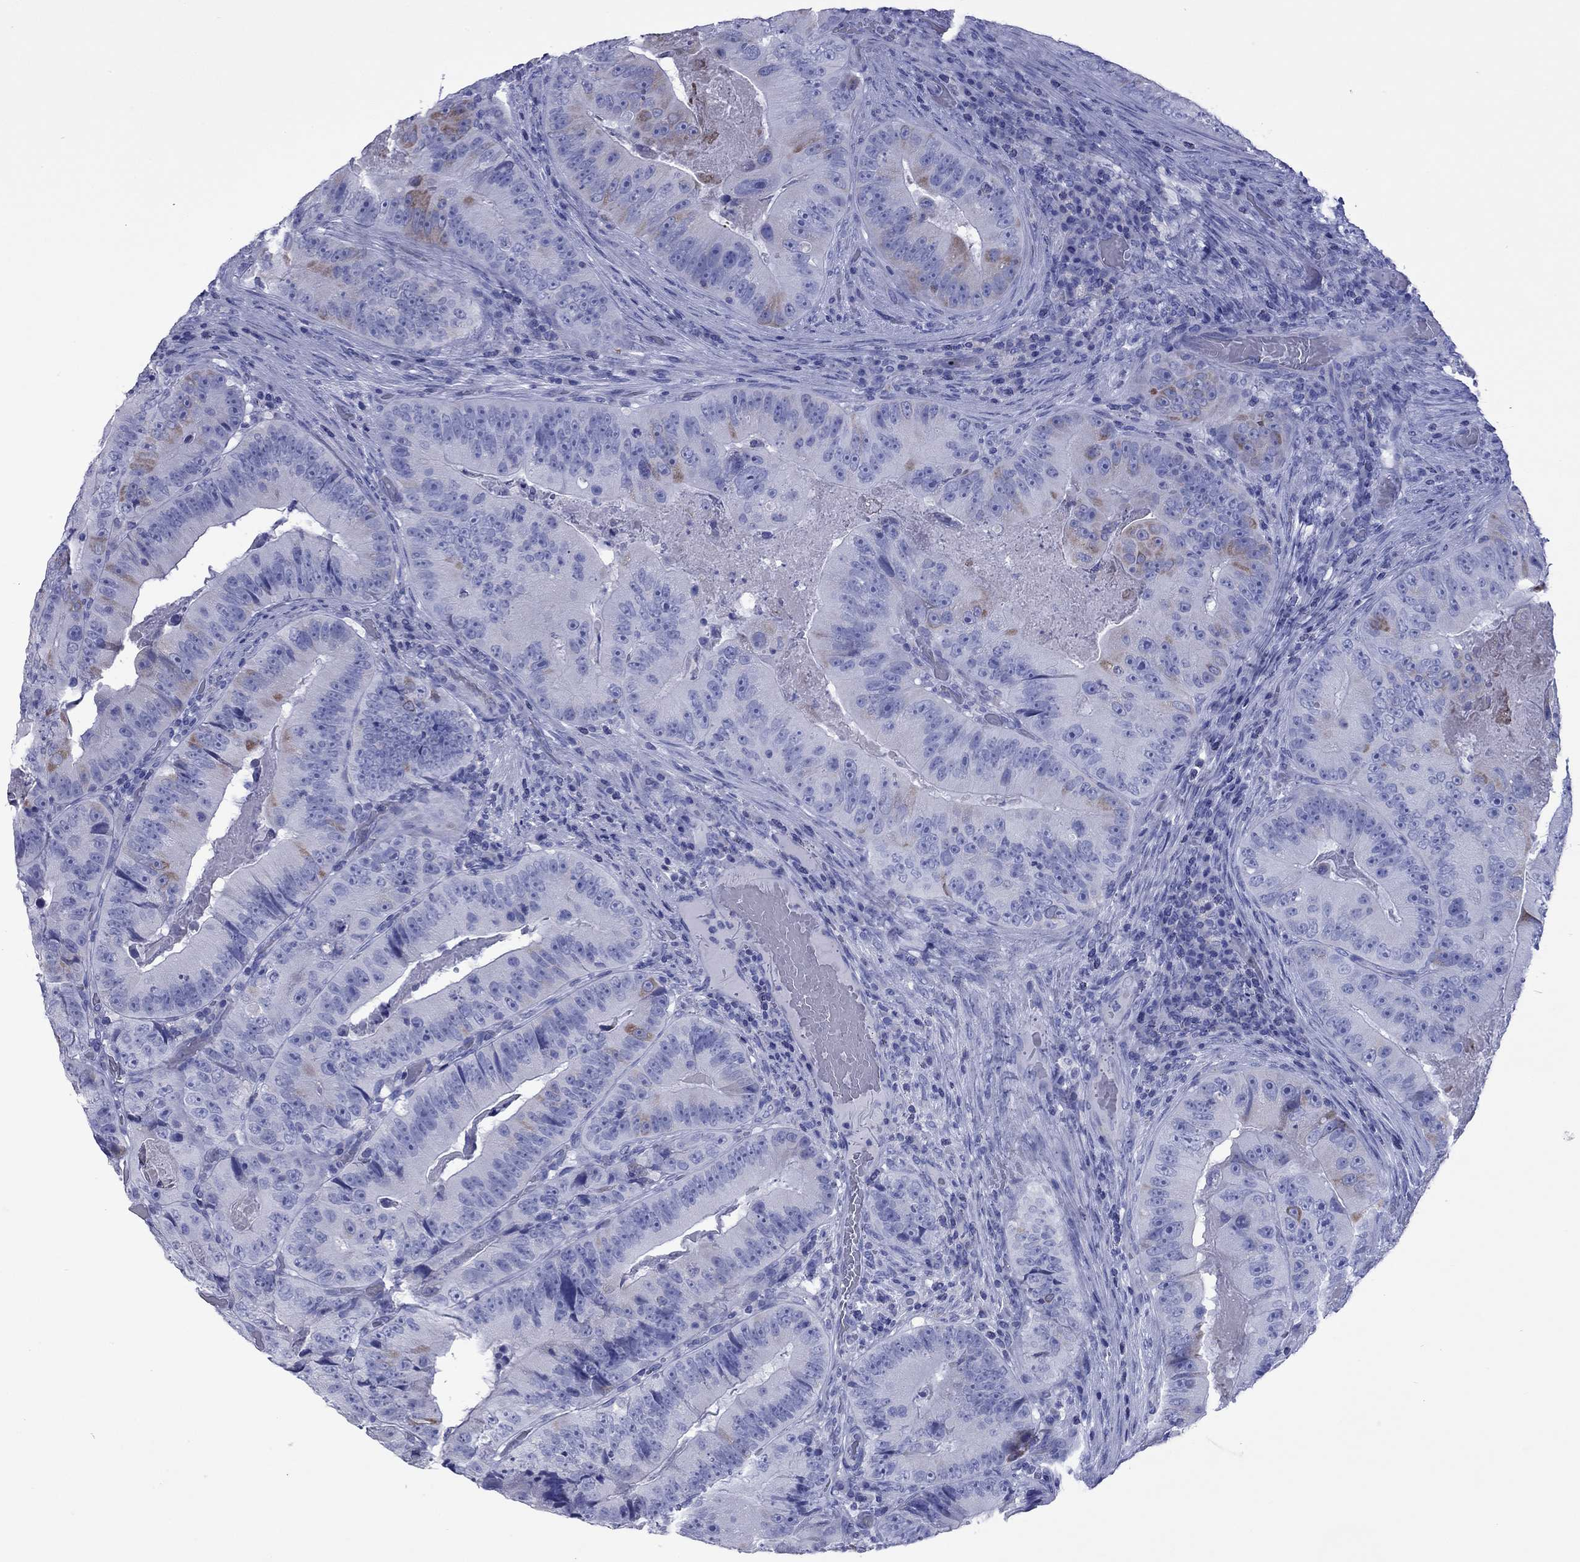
{"staining": {"intensity": "negative", "quantity": "none", "location": "none"}, "tissue": "colorectal cancer", "cell_type": "Tumor cells", "image_type": "cancer", "snomed": [{"axis": "morphology", "description": "Adenocarcinoma, NOS"}, {"axis": "topography", "description": "Colon"}], "caption": "There is no significant expression in tumor cells of adenocarcinoma (colorectal).", "gene": "VSIG10", "patient": {"sex": "female", "age": 86}}